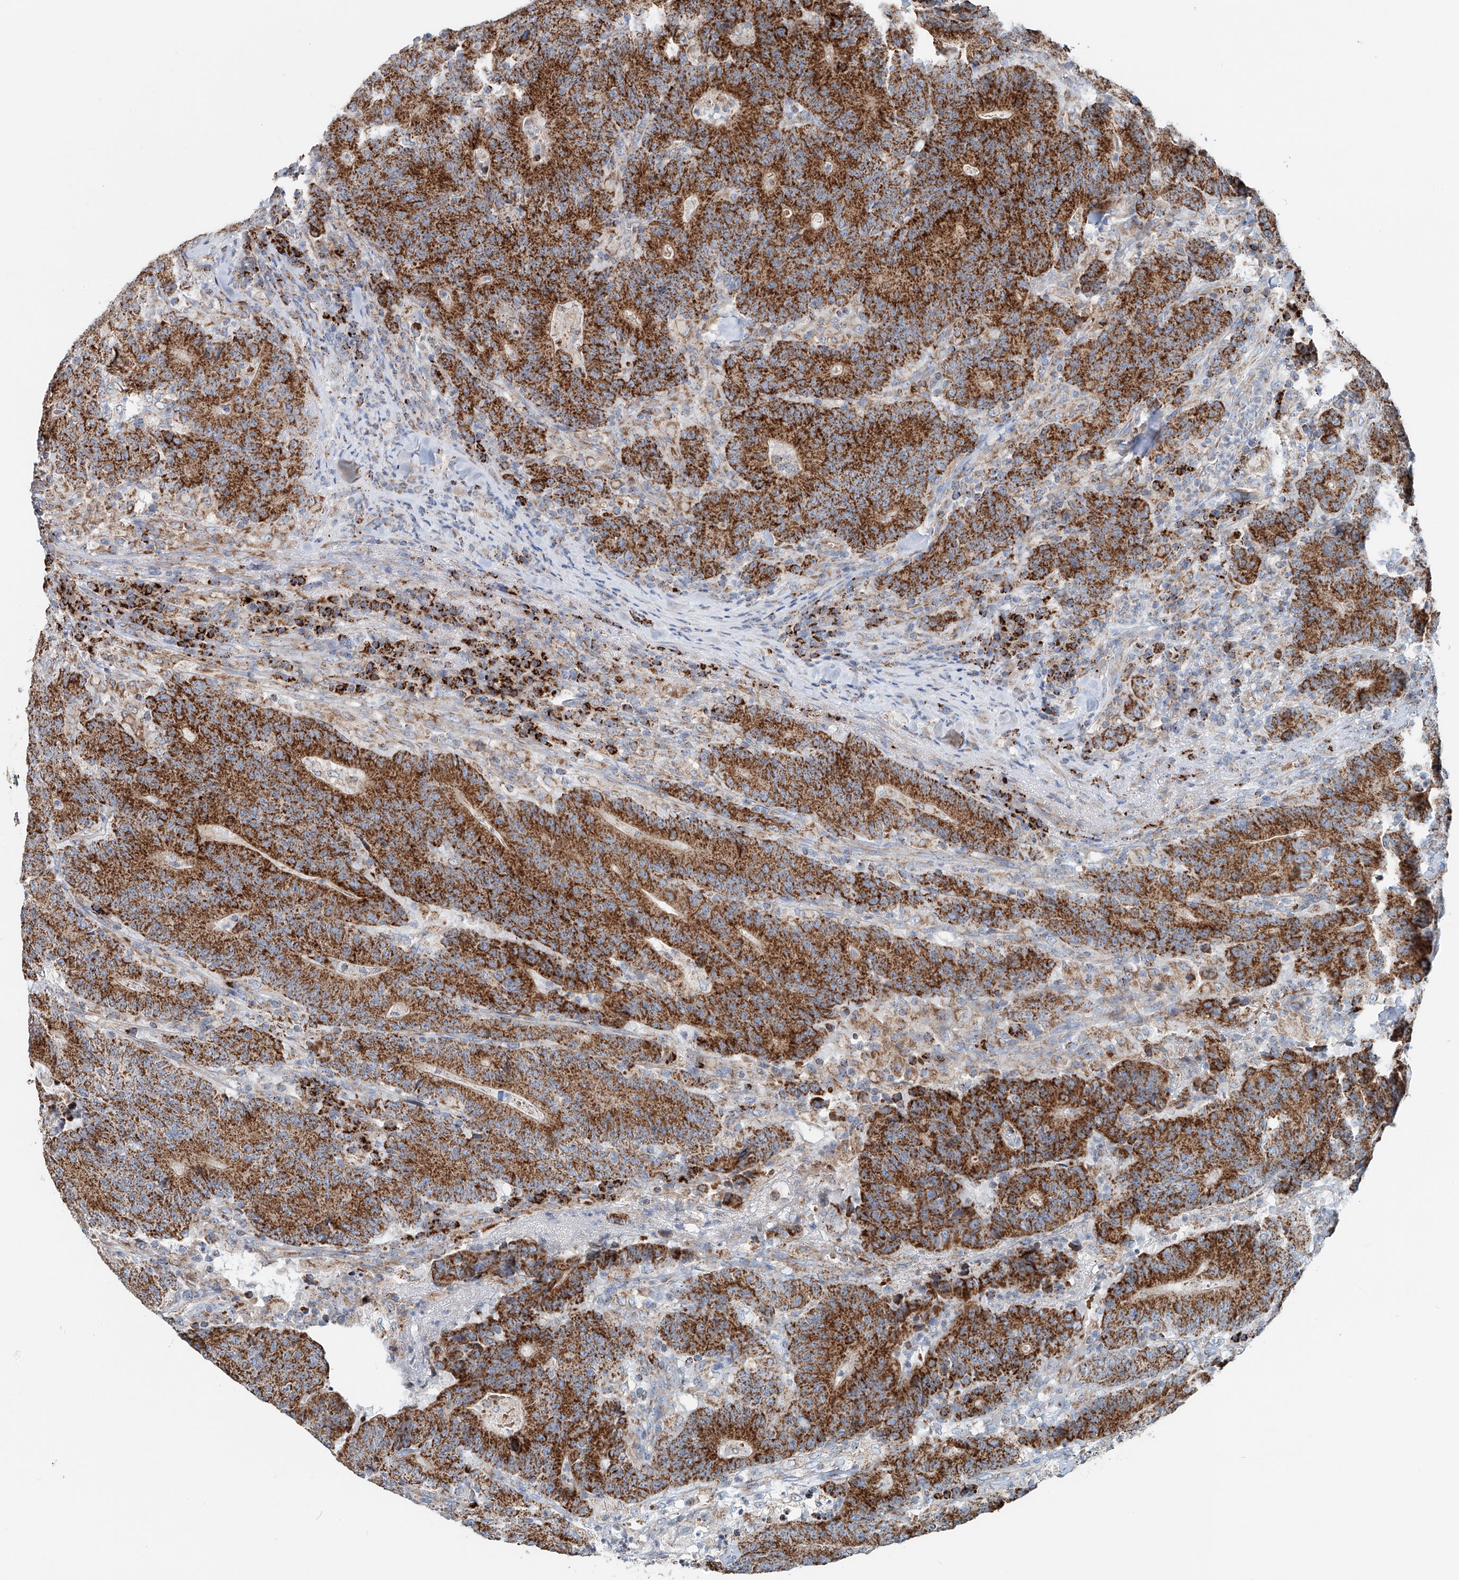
{"staining": {"intensity": "moderate", "quantity": ">75%", "location": "cytoplasmic/membranous"}, "tissue": "colorectal cancer", "cell_type": "Tumor cells", "image_type": "cancer", "snomed": [{"axis": "morphology", "description": "Normal tissue, NOS"}, {"axis": "morphology", "description": "Adenocarcinoma, NOS"}, {"axis": "topography", "description": "Colon"}], "caption": "Brown immunohistochemical staining in human colorectal cancer (adenocarcinoma) reveals moderate cytoplasmic/membranous expression in approximately >75% of tumor cells. (DAB = brown stain, brightfield microscopy at high magnification).", "gene": "CARD10", "patient": {"sex": "female", "age": 75}}